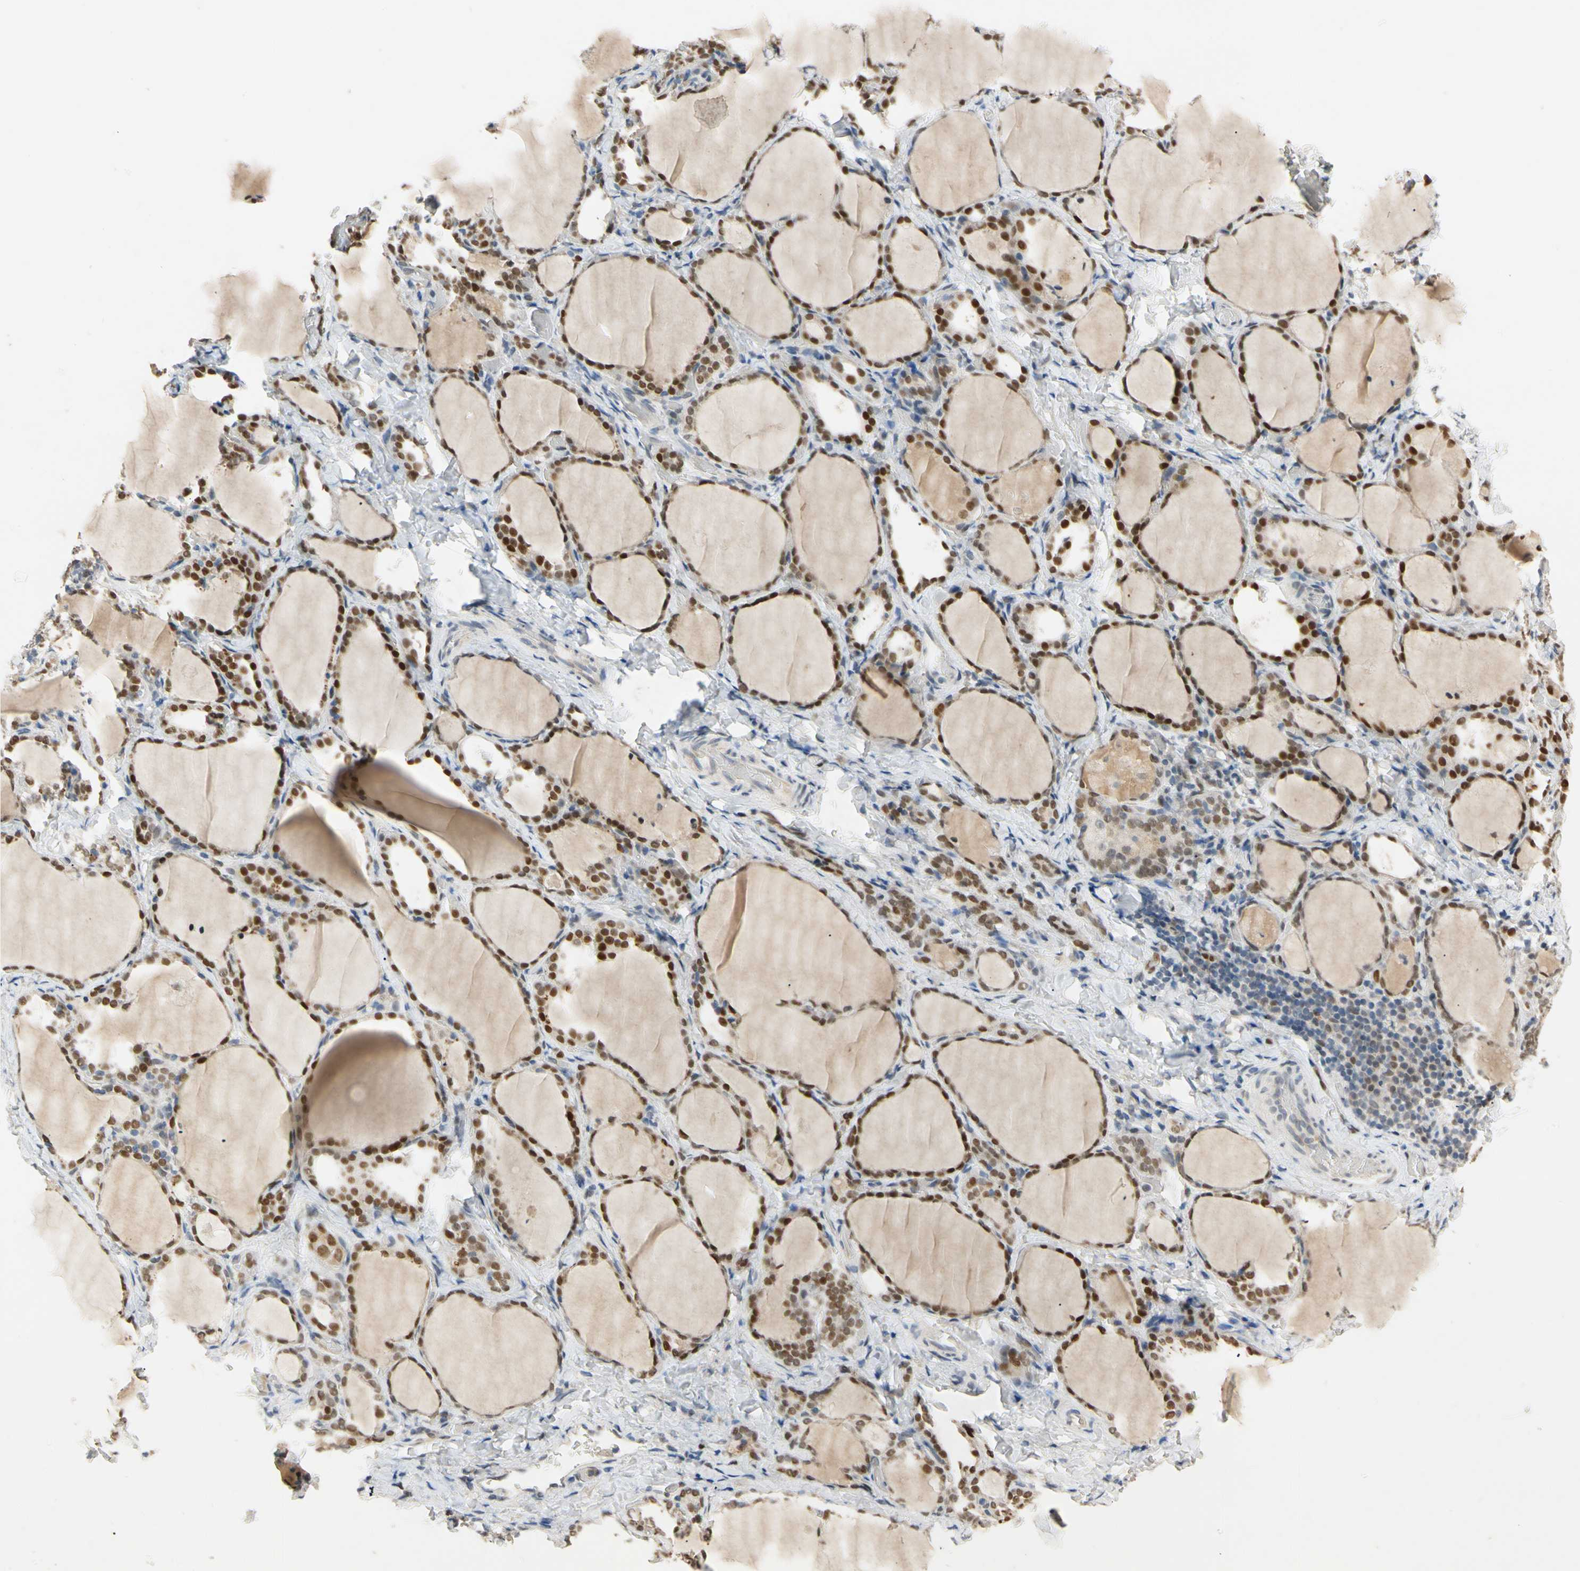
{"staining": {"intensity": "strong", "quantity": ">75%", "location": "nuclear"}, "tissue": "thyroid gland", "cell_type": "Glandular cells", "image_type": "normal", "snomed": [{"axis": "morphology", "description": "Normal tissue, NOS"}, {"axis": "morphology", "description": "Papillary adenocarcinoma, NOS"}, {"axis": "topography", "description": "Thyroid gland"}], "caption": "This is a histology image of immunohistochemistry (IHC) staining of normal thyroid gland, which shows strong positivity in the nuclear of glandular cells.", "gene": "RIOX2", "patient": {"sex": "female", "age": 30}}